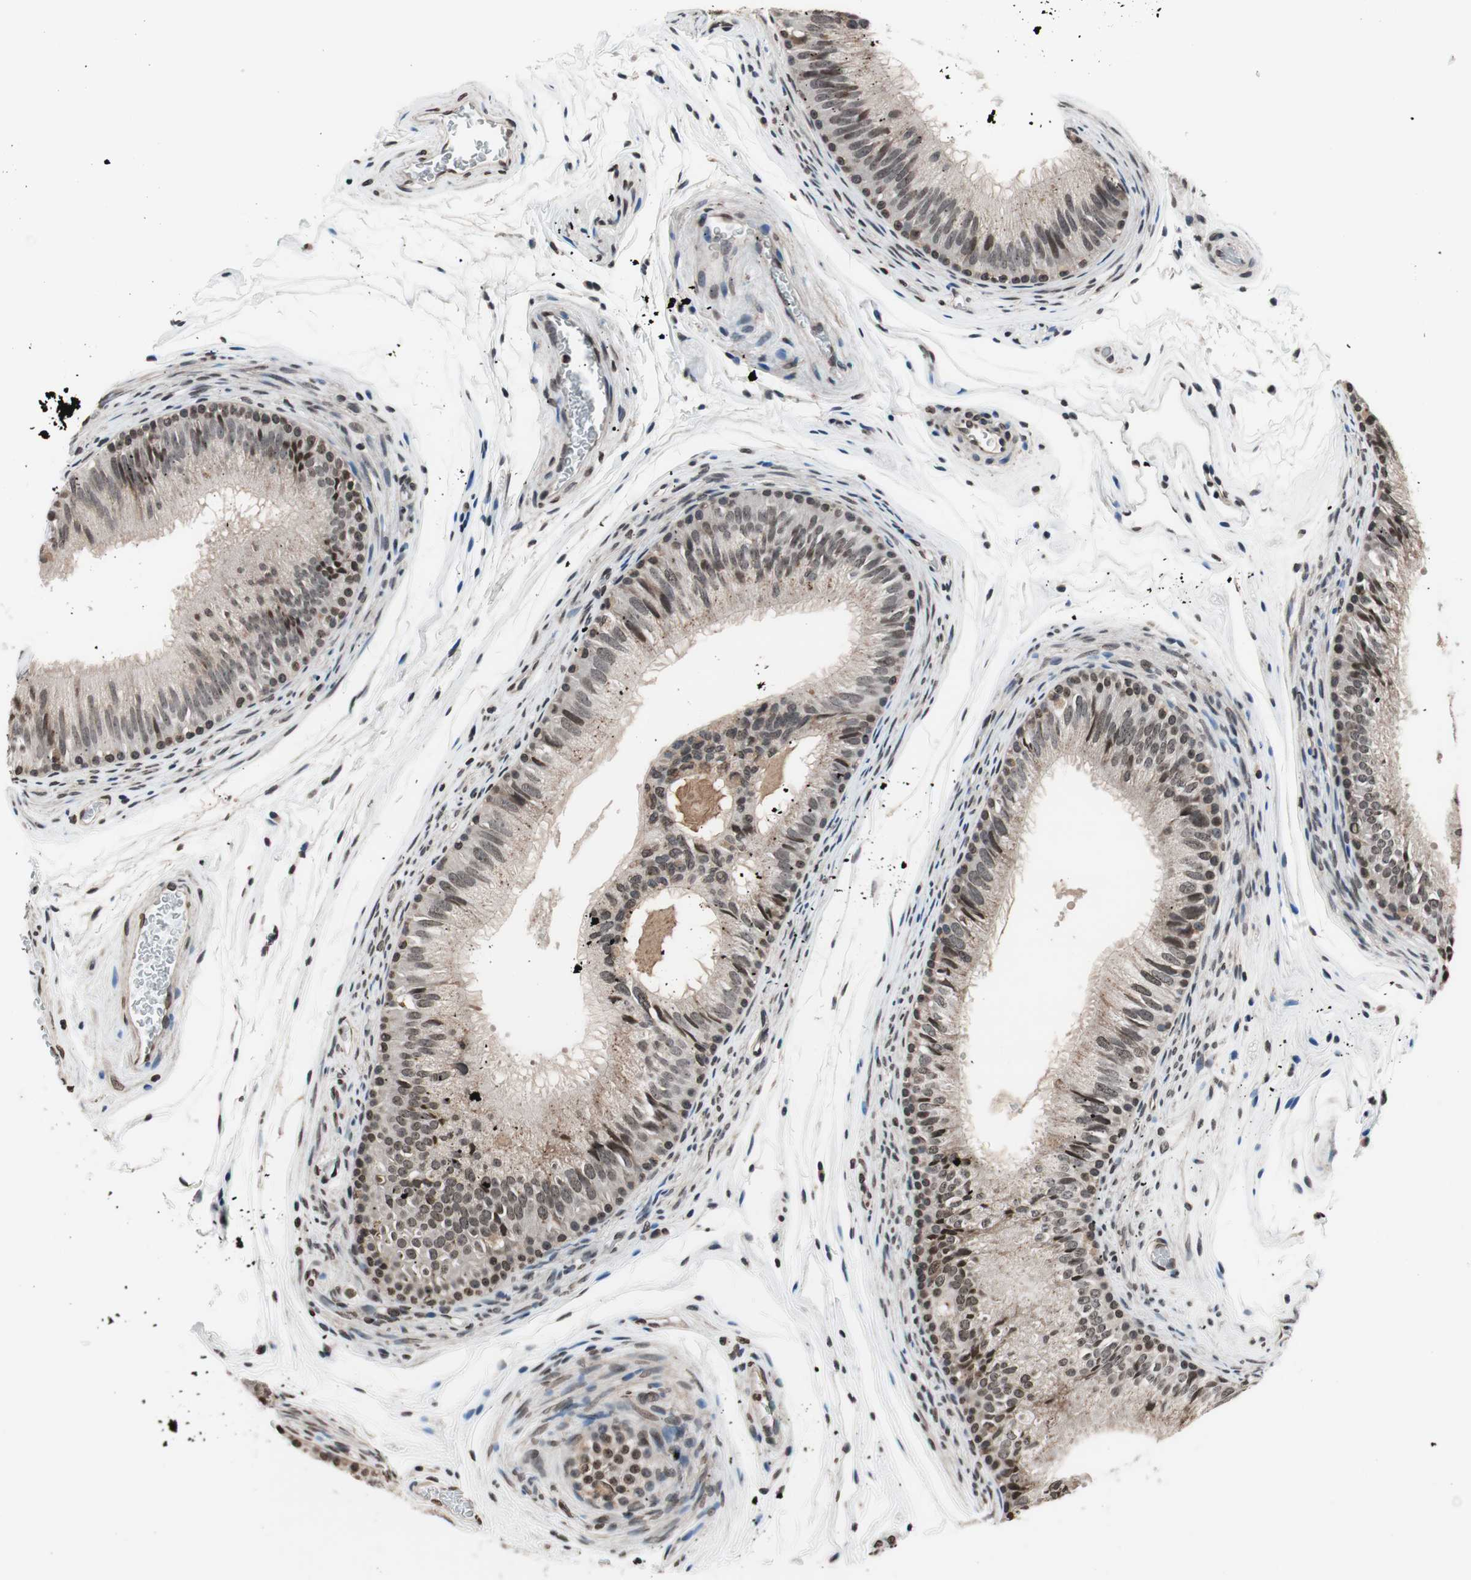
{"staining": {"intensity": "weak", "quantity": ">75%", "location": "cytoplasmic/membranous,nuclear"}, "tissue": "epididymis", "cell_type": "Glandular cells", "image_type": "normal", "snomed": [{"axis": "morphology", "description": "Normal tissue, NOS"}, {"axis": "topography", "description": "Epididymis"}], "caption": "Protein positivity by immunohistochemistry shows weak cytoplasmic/membranous,nuclear staining in approximately >75% of glandular cells in benign epididymis.", "gene": "RFC1", "patient": {"sex": "male", "age": 36}}